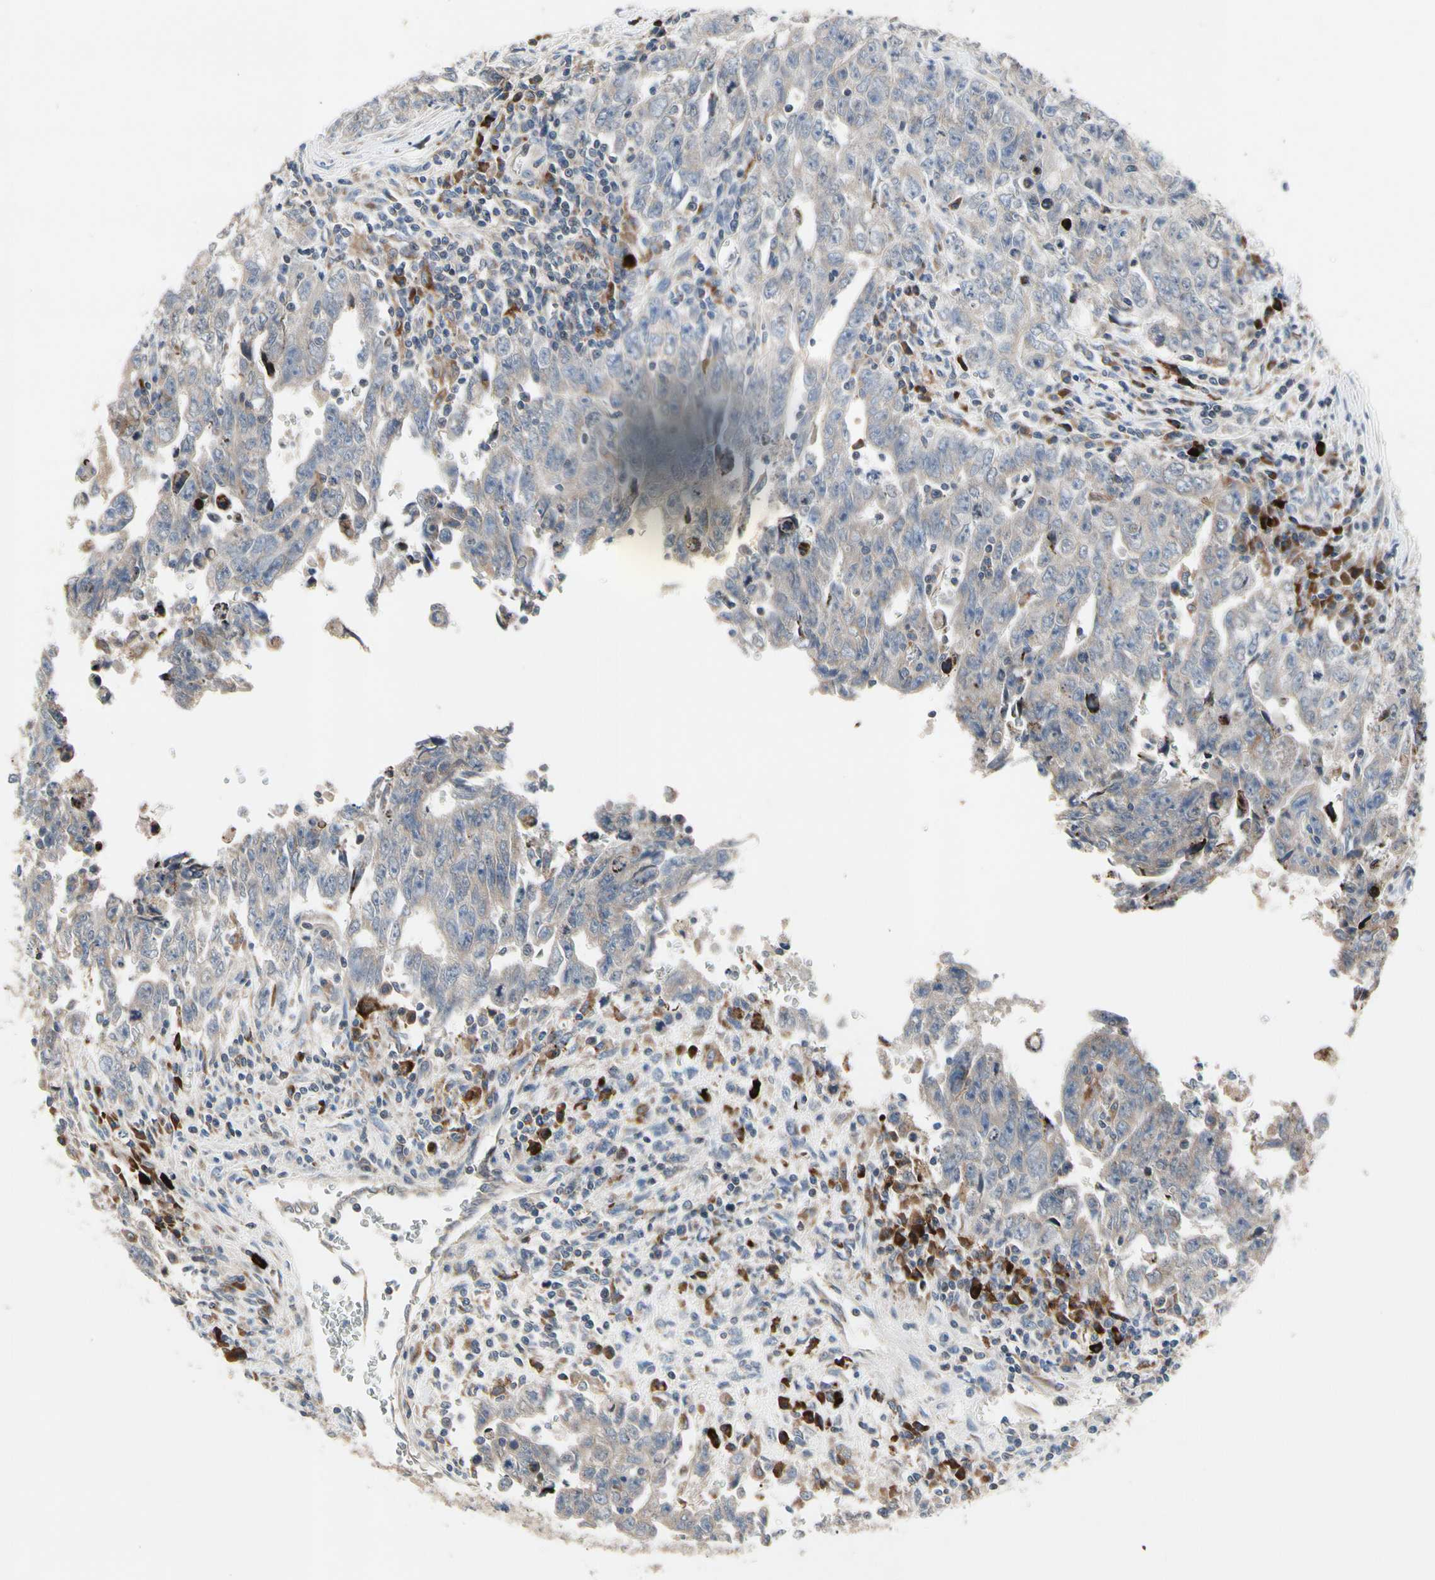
{"staining": {"intensity": "weak", "quantity": ">75%", "location": "cytoplasmic/membranous"}, "tissue": "testis cancer", "cell_type": "Tumor cells", "image_type": "cancer", "snomed": [{"axis": "morphology", "description": "Carcinoma, Embryonal, NOS"}, {"axis": "topography", "description": "Testis"}], "caption": "IHC histopathology image of testis embryonal carcinoma stained for a protein (brown), which reveals low levels of weak cytoplasmic/membranous expression in about >75% of tumor cells.", "gene": "MMEL1", "patient": {"sex": "male", "age": 28}}